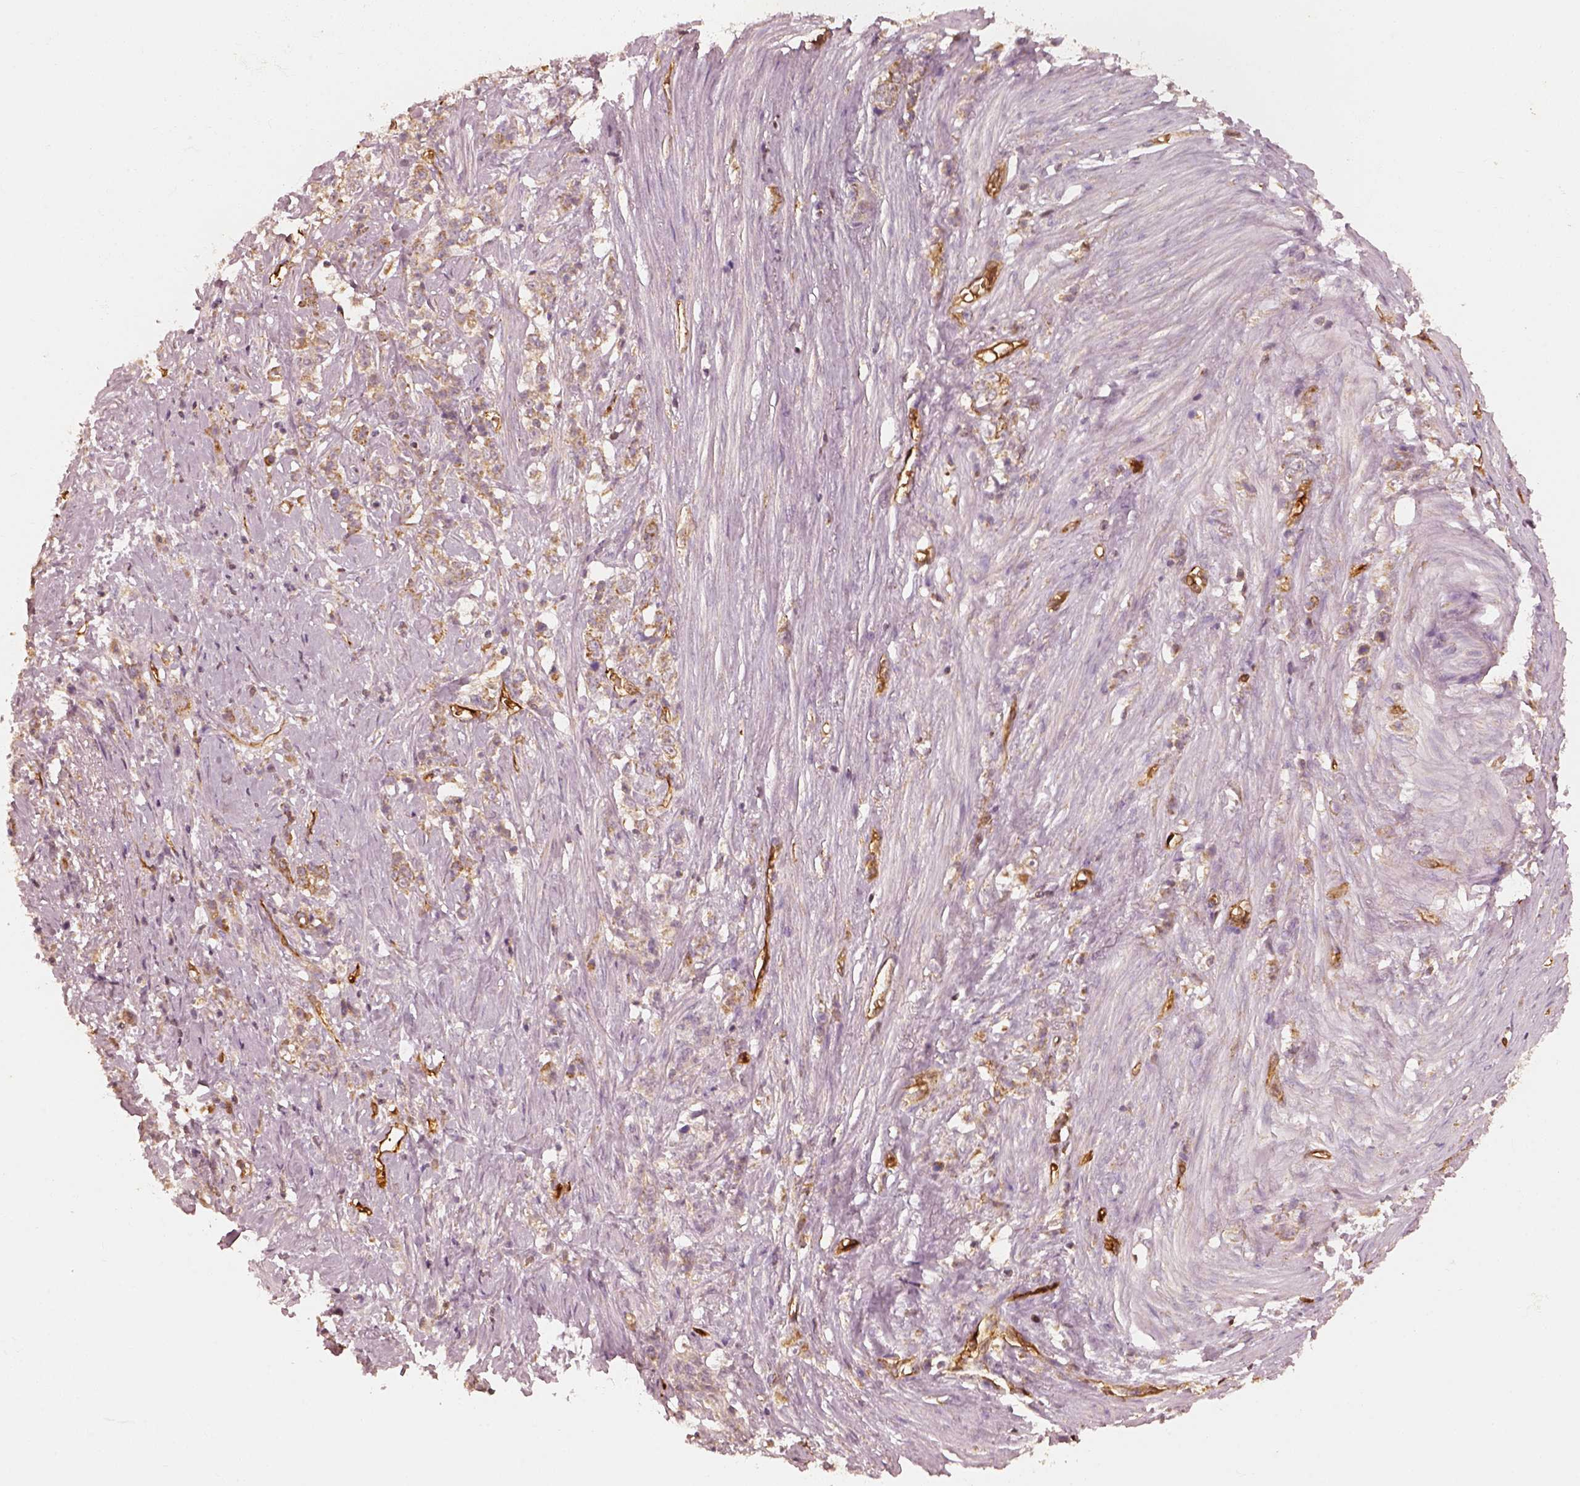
{"staining": {"intensity": "weak", "quantity": ">75%", "location": "cytoplasmic/membranous"}, "tissue": "stomach cancer", "cell_type": "Tumor cells", "image_type": "cancer", "snomed": [{"axis": "morphology", "description": "Adenocarcinoma, NOS"}, {"axis": "topography", "description": "Stomach, lower"}], "caption": "Immunohistochemistry (IHC) histopathology image of neoplastic tissue: human stomach cancer (adenocarcinoma) stained using immunohistochemistry (IHC) reveals low levels of weak protein expression localized specifically in the cytoplasmic/membranous of tumor cells, appearing as a cytoplasmic/membranous brown color.", "gene": "FSCN1", "patient": {"sex": "male", "age": 88}}